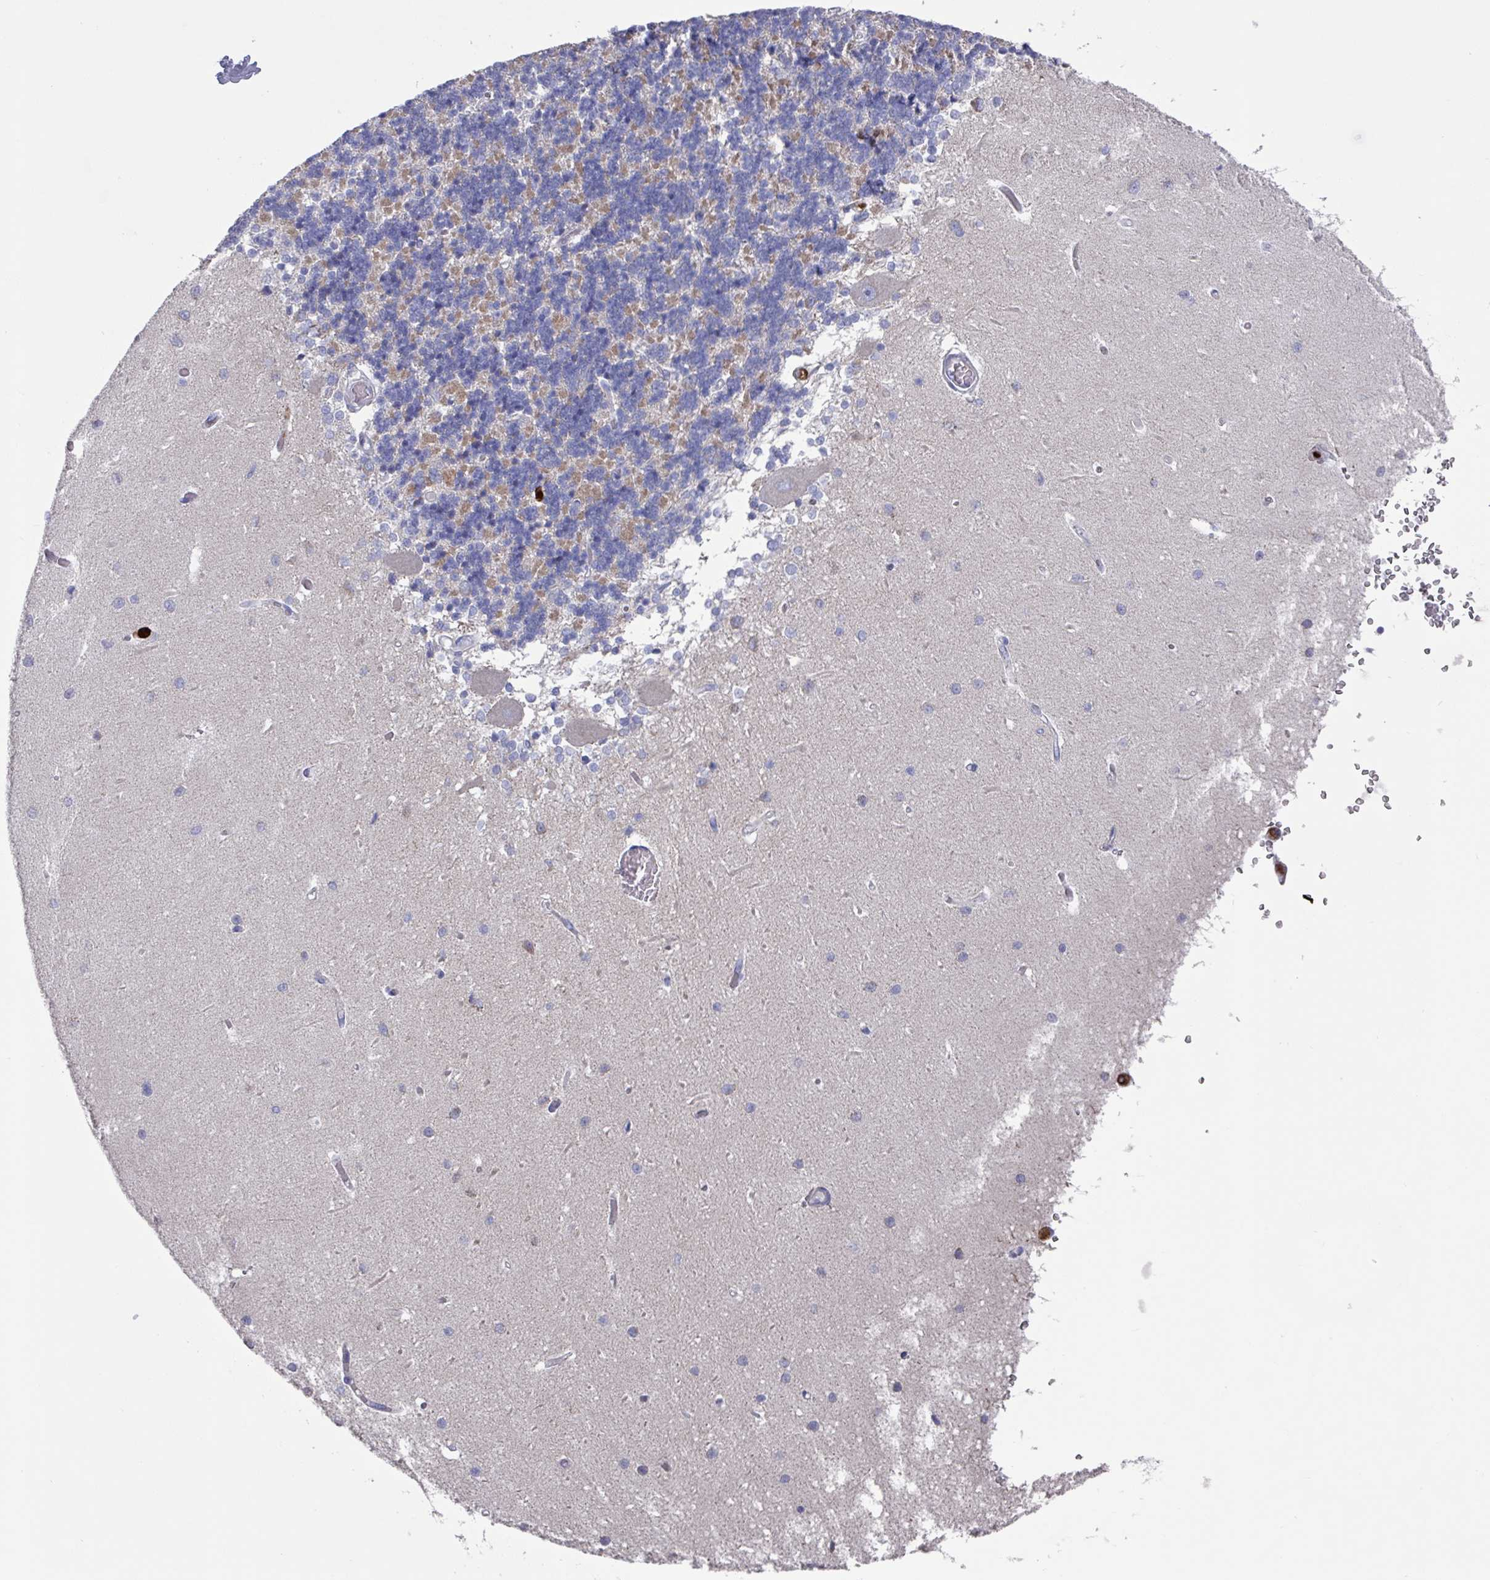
{"staining": {"intensity": "moderate", "quantity": "<25%", "location": "cytoplasmic/membranous"}, "tissue": "cerebellum", "cell_type": "Cells in granular layer", "image_type": "normal", "snomed": [{"axis": "morphology", "description": "Normal tissue, NOS"}, {"axis": "topography", "description": "Cerebellum"}], "caption": "A low amount of moderate cytoplasmic/membranous staining is present in approximately <25% of cells in granular layer in benign cerebellum. Nuclei are stained in blue.", "gene": "UQCC2", "patient": {"sex": "male", "age": 37}}